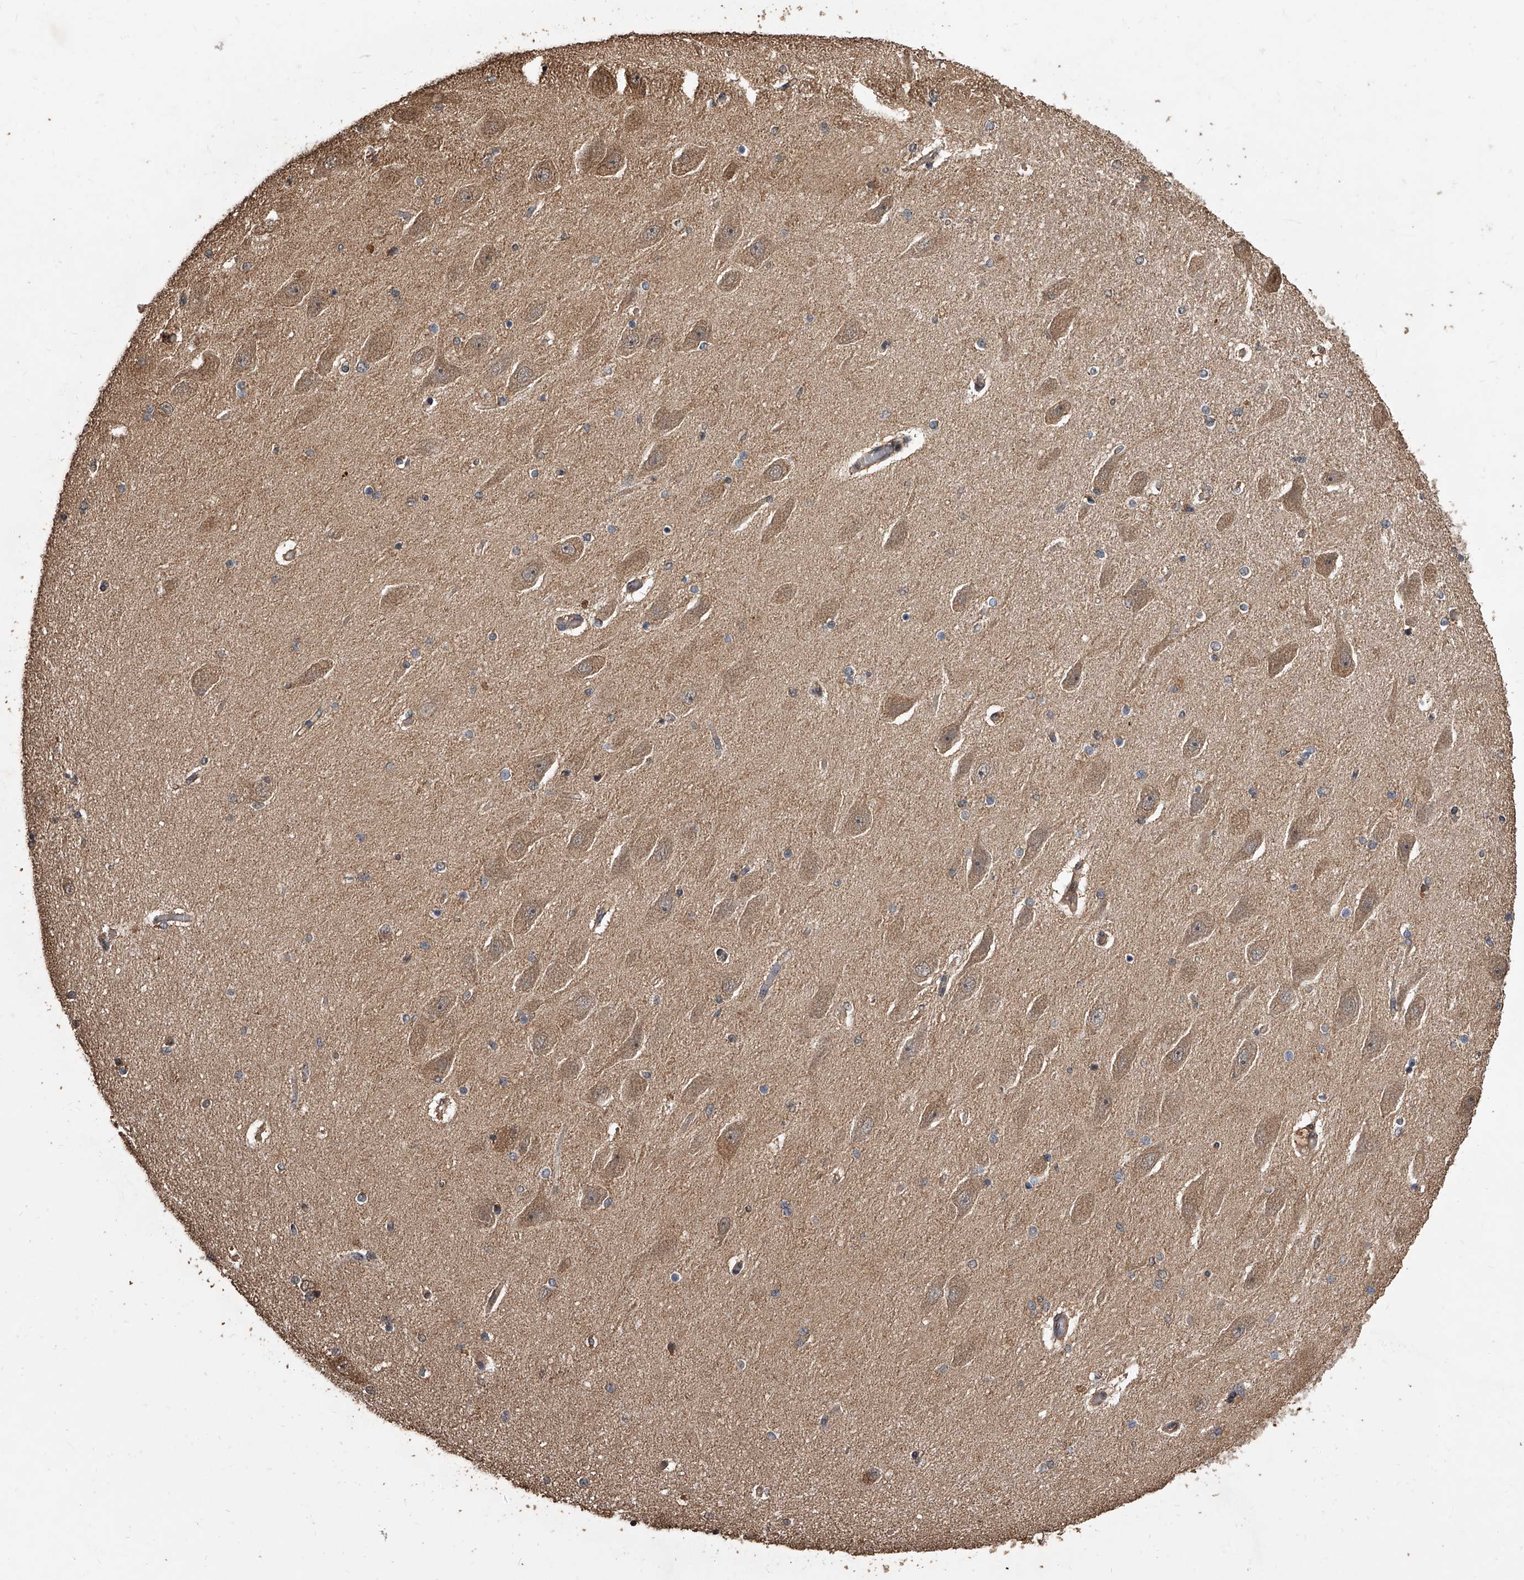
{"staining": {"intensity": "weak", "quantity": "25%-75%", "location": "cytoplasmic/membranous"}, "tissue": "hippocampus", "cell_type": "Glial cells", "image_type": "normal", "snomed": [{"axis": "morphology", "description": "Normal tissue, NOS"}, {"axis": "topography", "description": "Hippocampus"}], "caption": "The photomicrograph reveals staining of unremarkable hippocampus, revealing weak cytoplasmic/membranous protein positivity (brown color) within glial cells.", "gene": "LTV1", "patient": {"sex": "female", "age": 54}}